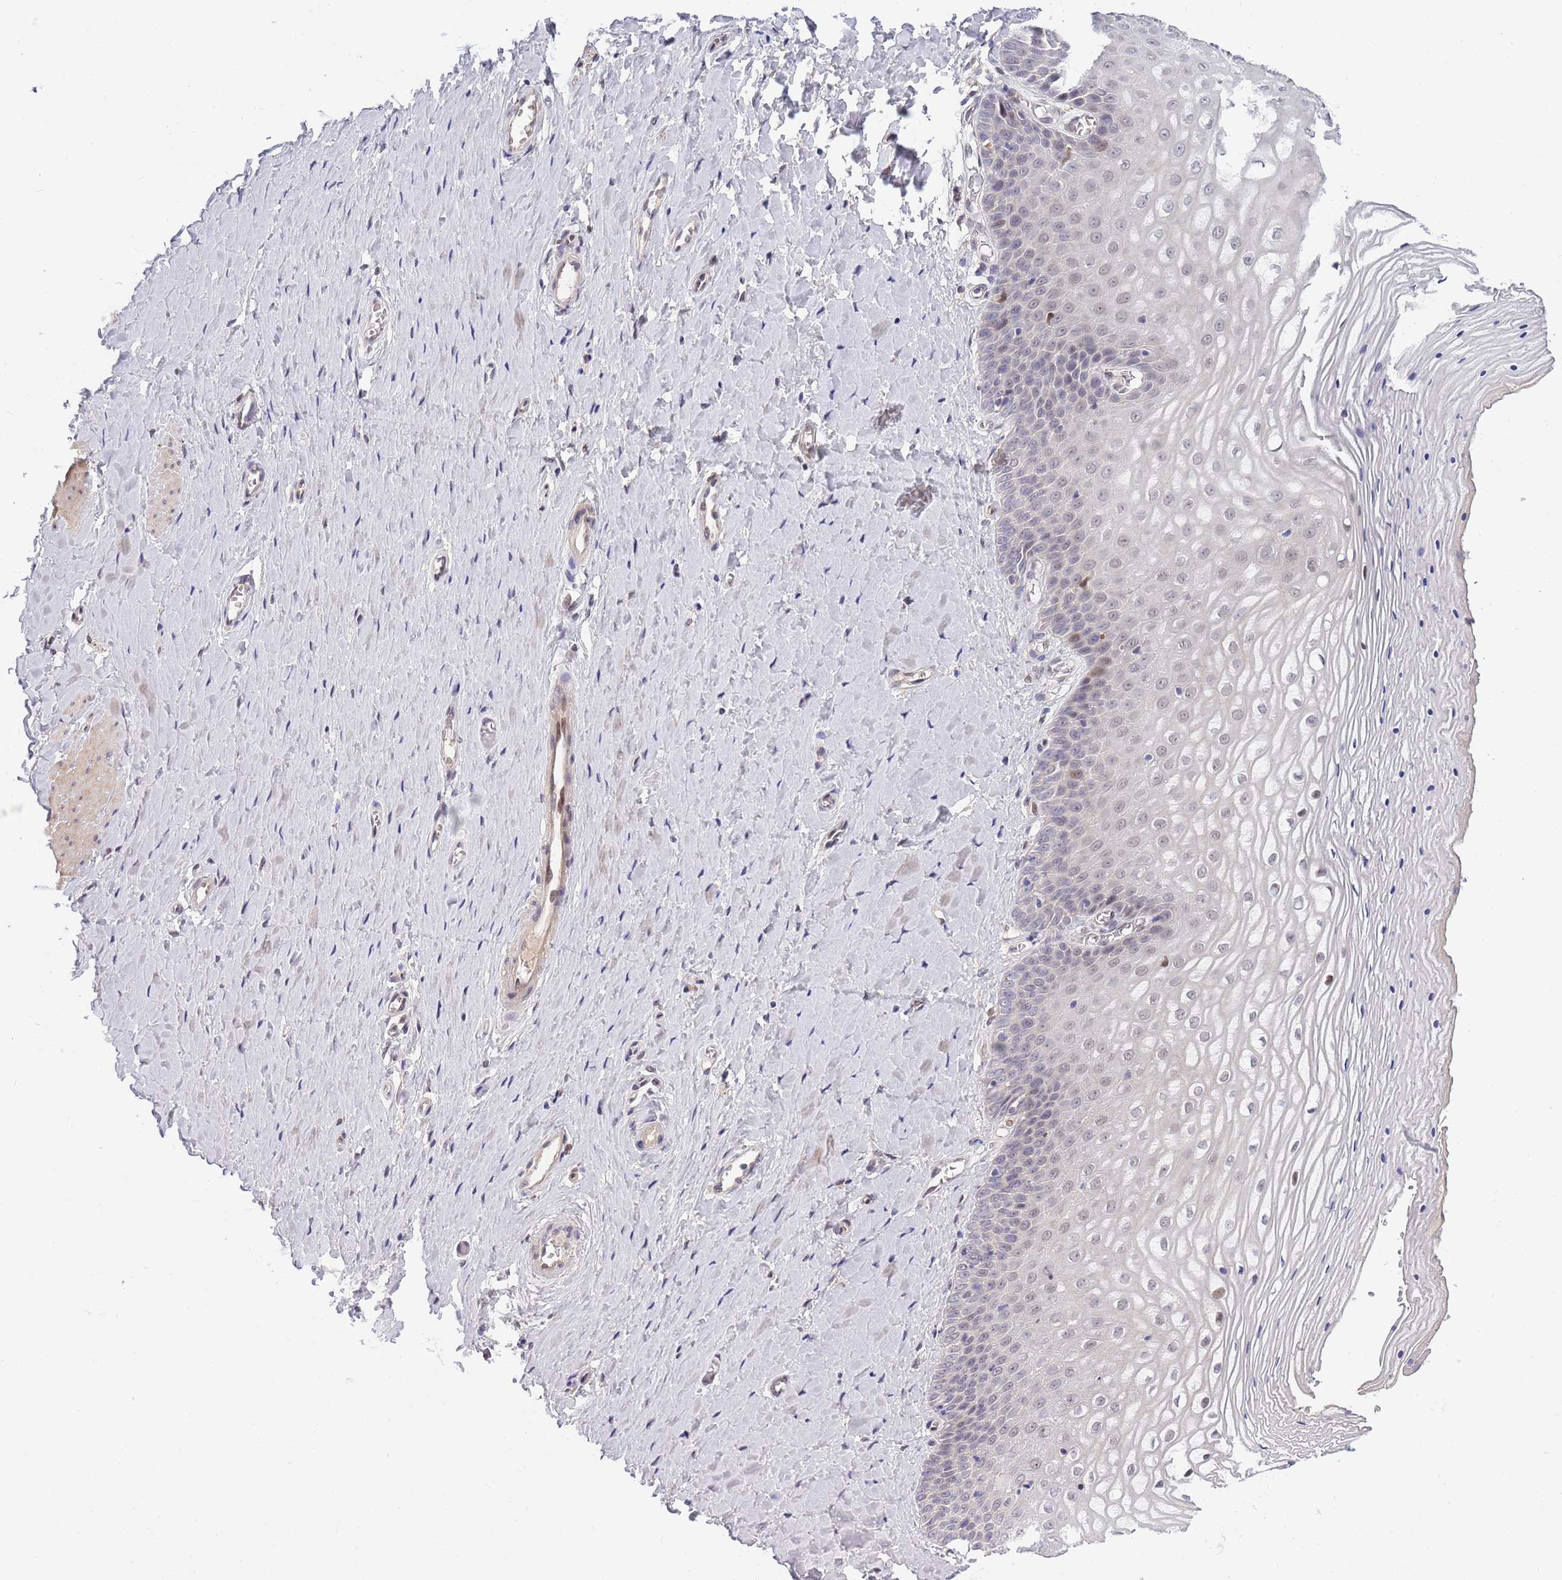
{"staining": {"intensity": "weak", "quantity": "<25%", "location": "nuclear"}, "tissue": "vagina", "cell_type": "Squamous epithelial cells", "image_type": "normal", "snomed": [{"axis": "morphology", "description": "Normal tissue, NOS"}, {"axis": "topography", "description": "Vagina"}], "caption": "This image is of benign vagina stained with immunohistochemistry (IHC) to label a protein in brown with the nuclei are counter-stained blue. There is no expression in squamous epithelial cells. (DAB (3,3'-diaminobenzidine) immunohistochemistry (IHC) visualized using brightfield microscopy, high magnification).", "gene": "NLRP6", "patient": {"sex": "female", "age": 65}}